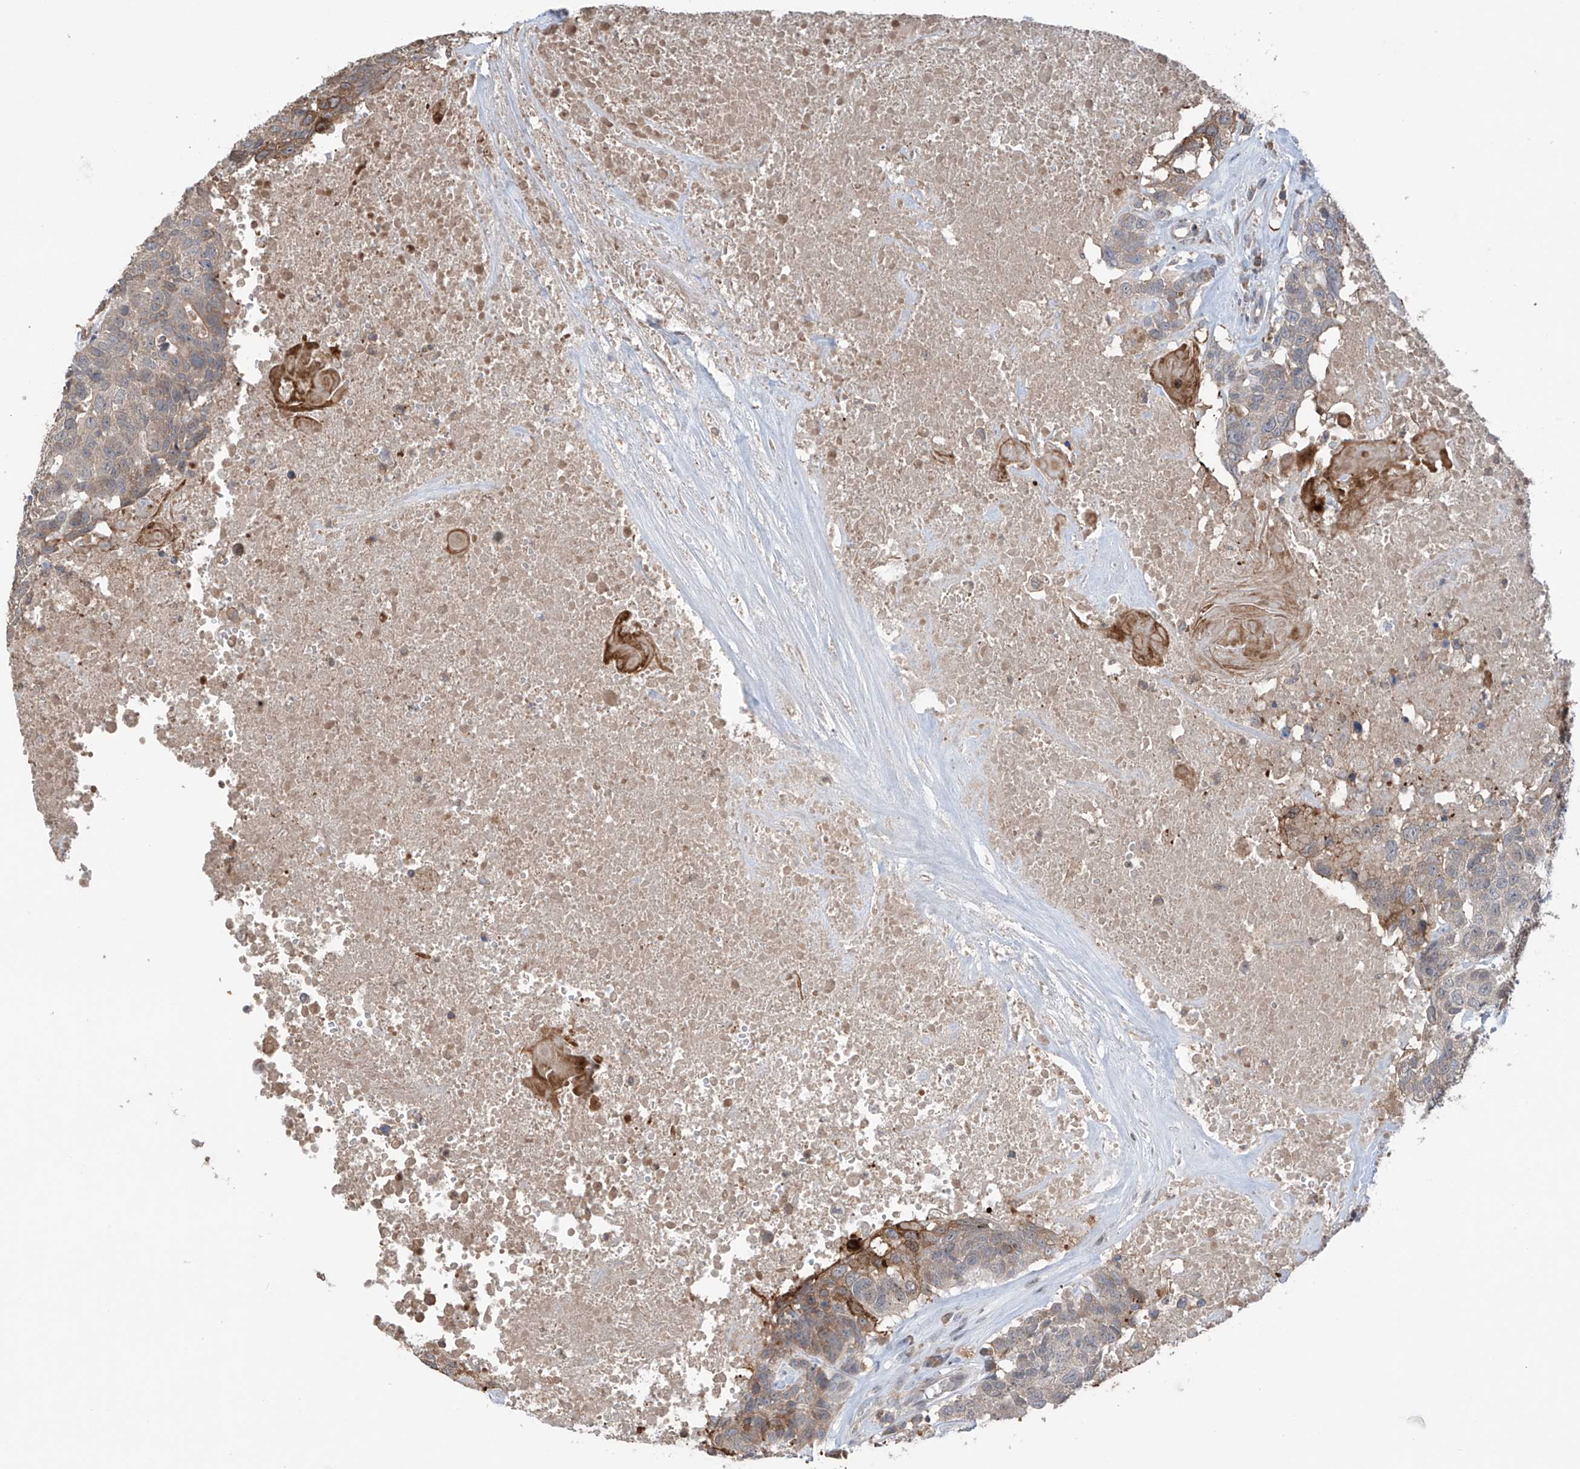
{"staining": {"intensity": "weak", "quantity": "25%-75%", "location": "cytoplasmic/membranous"}, "tissue": "head and neck cancer", "cell_type": "Tumor cells", "image_type": "cancer", "snomed": [{"axis": "morphology", "description": "Squamous cell carcinoma, NOS"}, {"axis": "topography", "description": "Head-Neck"}], "caption": "An image of squamous cell carcinoma (head and neck) stained for a protein shows weak cytoplasmic/membranous brown staining in tumor cells.", "gene": "SAMD3", "patient": {"sex": "male", "age": 66}}